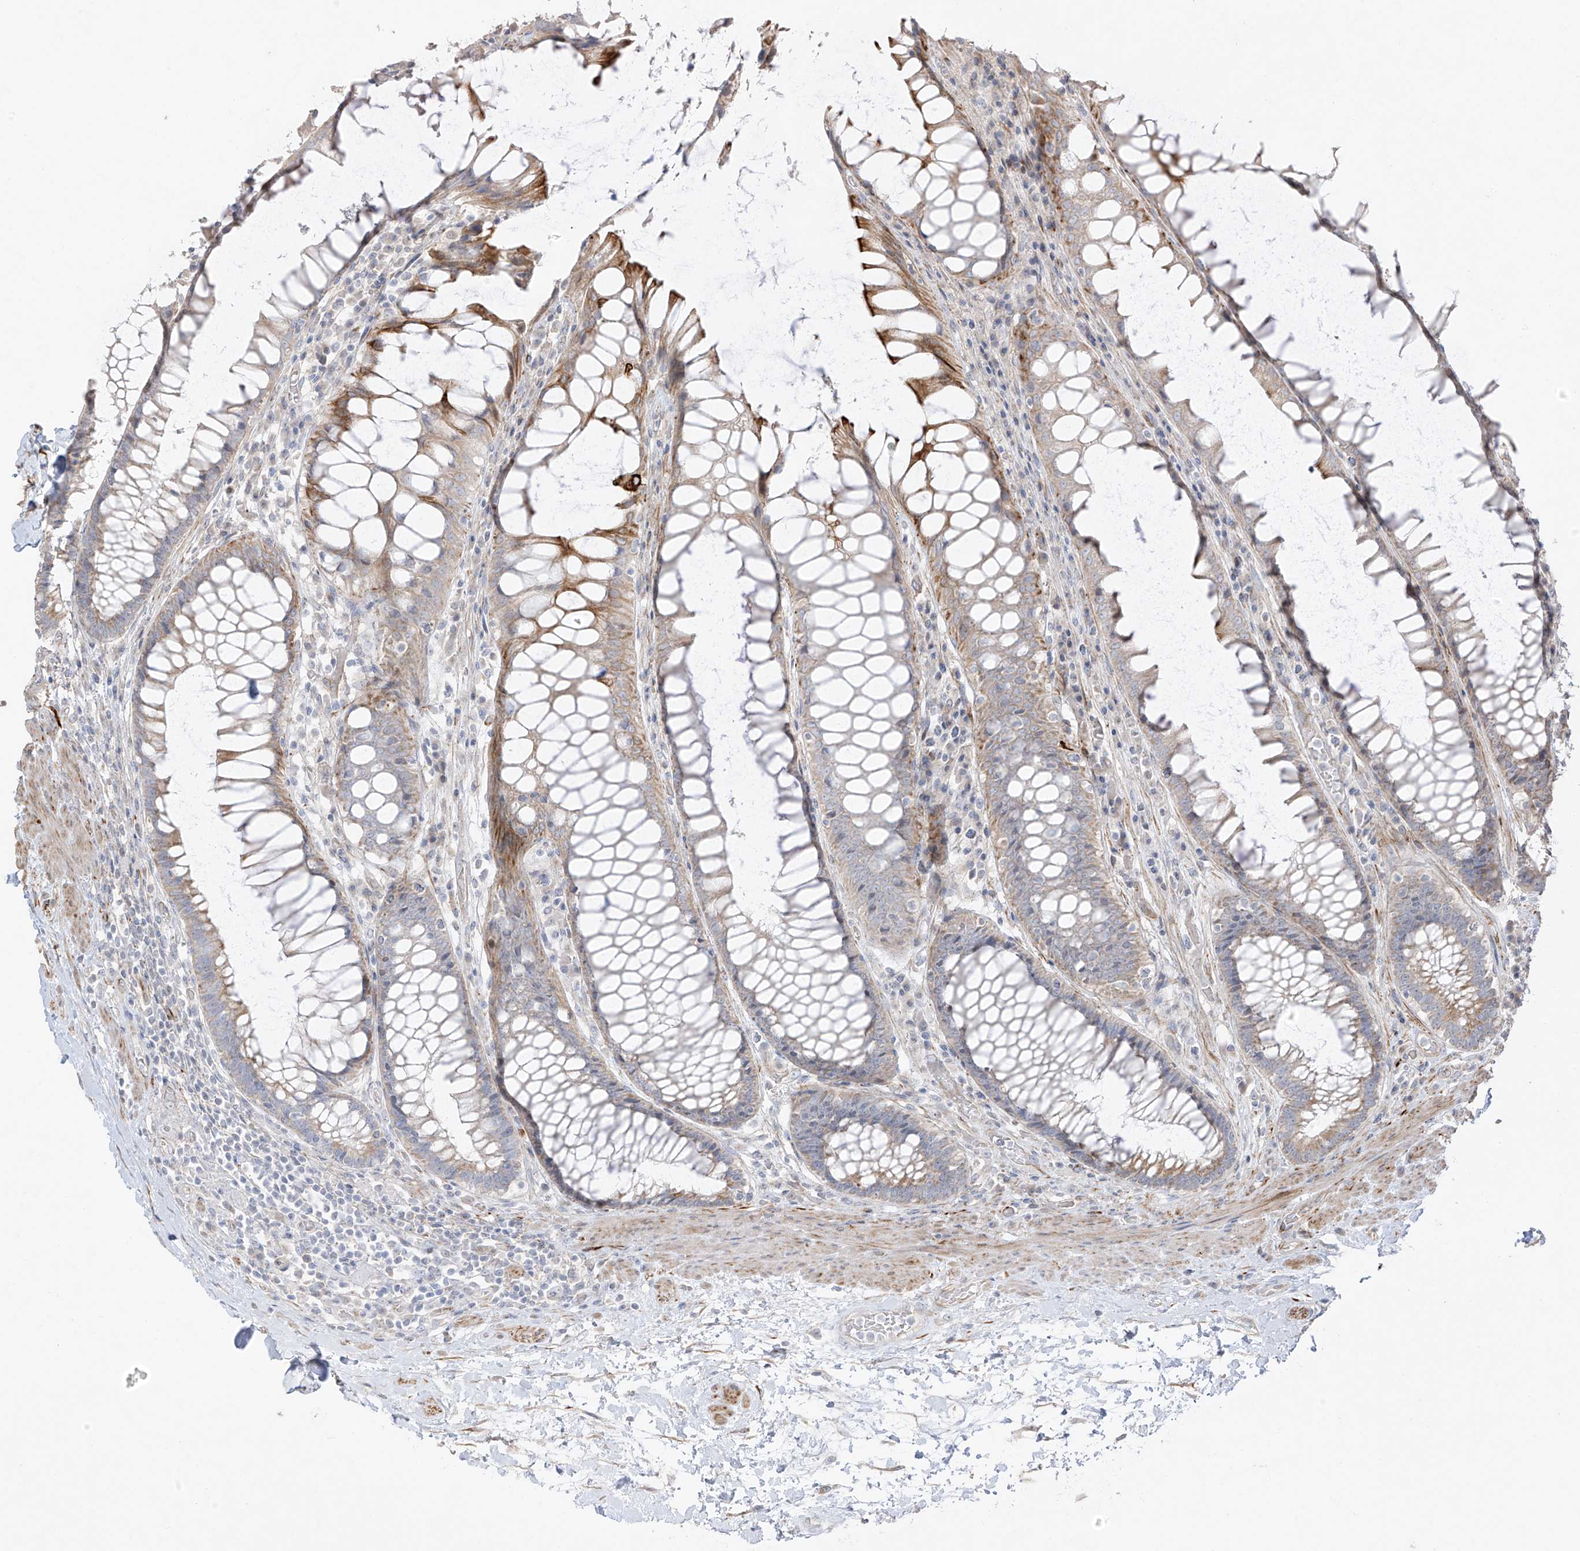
{"staining": {"intensity": "moderate", "quantity": "<25%", "location": "cytoplasmic/membranous"}, "tissue": "rectum", "cell_type": "Glandular cells", "image_type": "normal", "snomed": [{"axis": "morphology", "description": "Normal tissue, NOS"}, {"axis": "topography", "description": "Rectum"}], "caption": "Immunohistochemical staining of unremarkable rectum reveals moderate cytoplasmic/membranous protein staining in about <25% of glandular cells.", "gene": "DCDC2", "patient": {"sex": "male", "age": 64}}